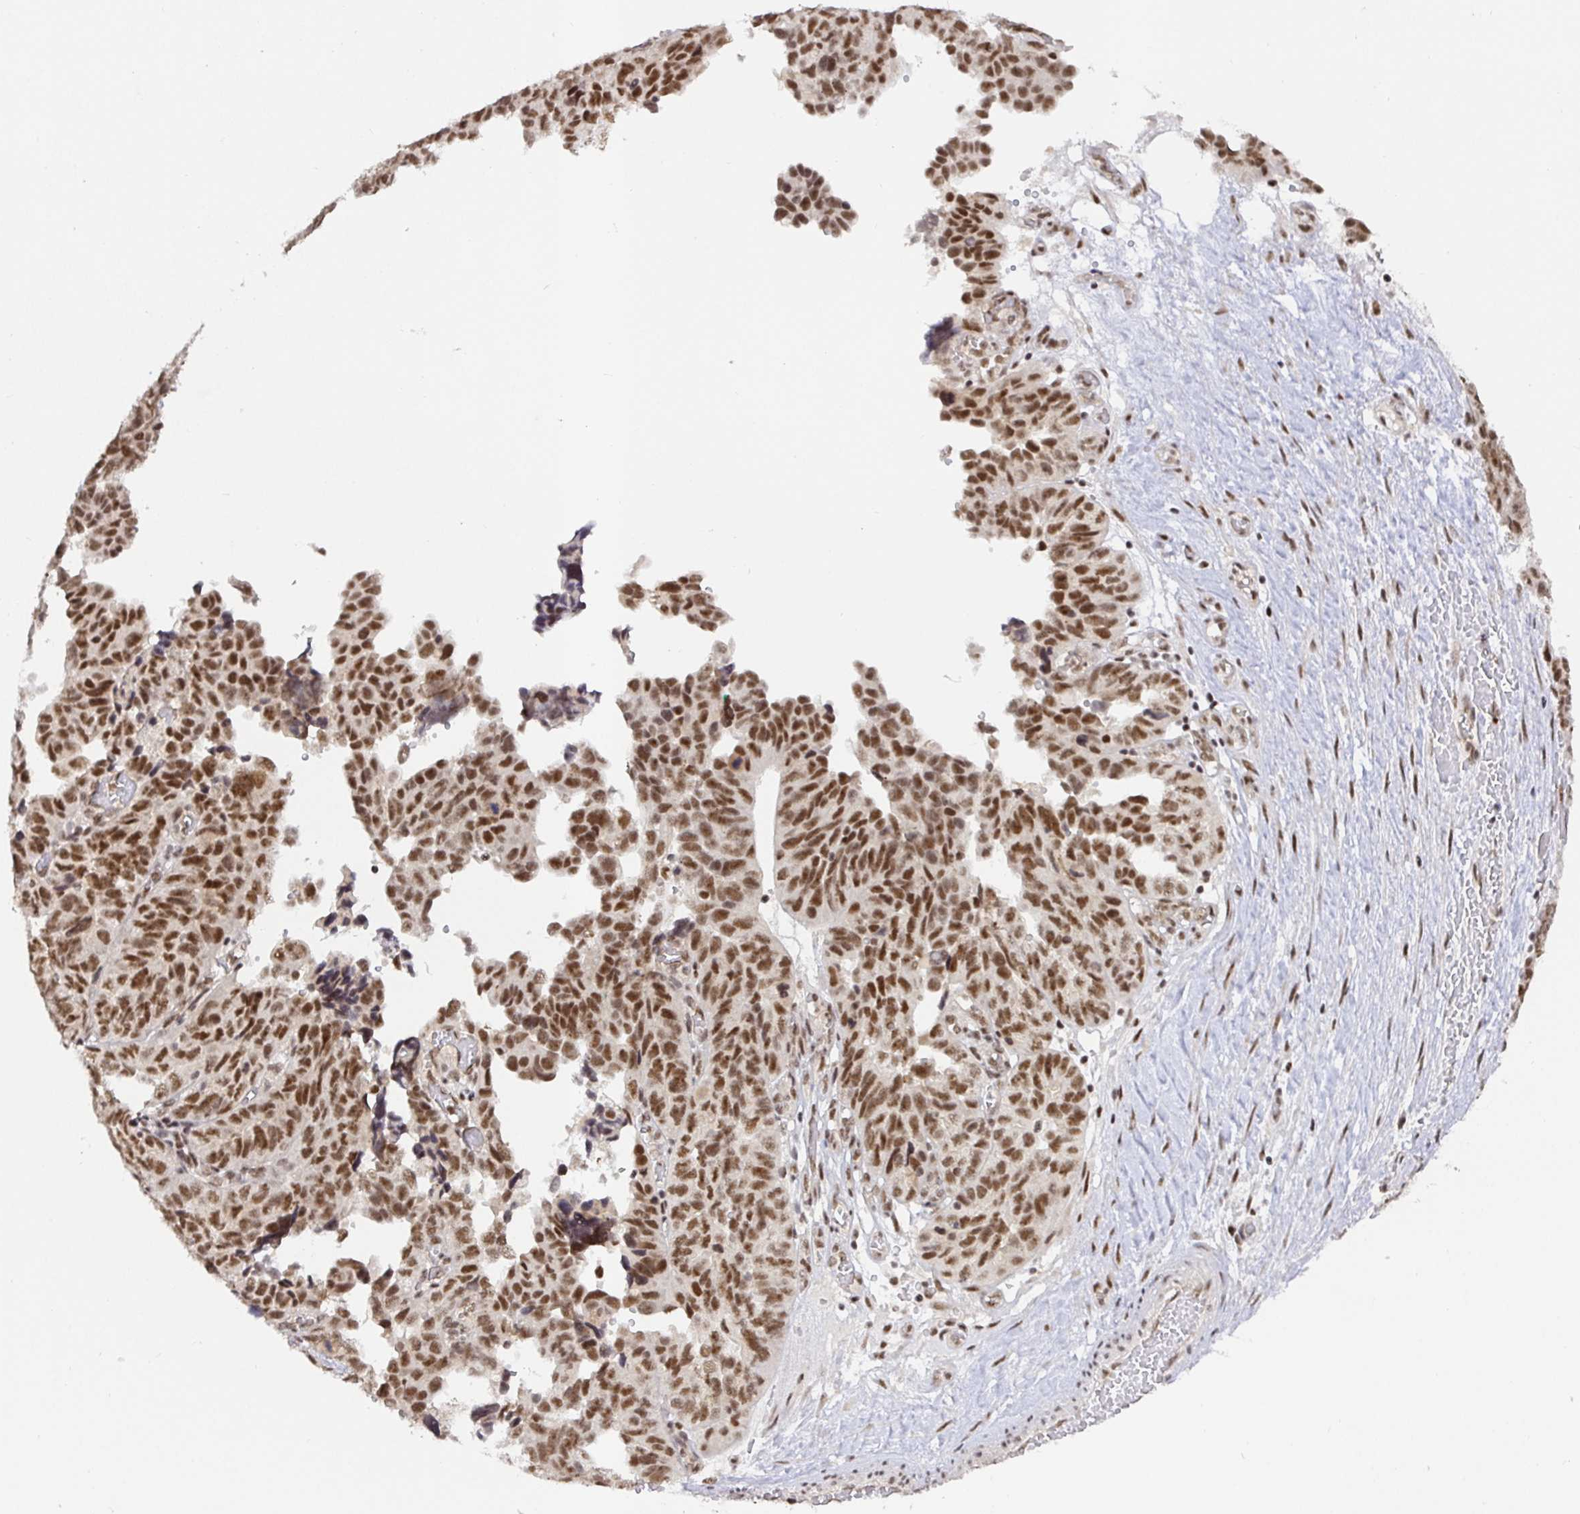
{"staining": {"intensity": "strong", "quantity": ">75%", "location": "nuclear"}, "tissue": "ovarian cancer", "cell_type": "Tumor cells", "image_type": "cancer", "snomed": [{"axis": "morphology", "description": "Cystadenocarcinoma, serous, NOS"}, {"axis": "topography", "description": "Ovary"}], "caption": "Serous cystadenocarcinoma (ovarian) was stained to show a protein in brown. There is high levels of strong nuclear staining in about >75% of tumor cells. The staining was performed using DAB, with brown indicating positive protein expression. Nuclei are stained blue with hematoxylin.", "gene": "USF1", "patient": {"sex": "female", "age": 64}}